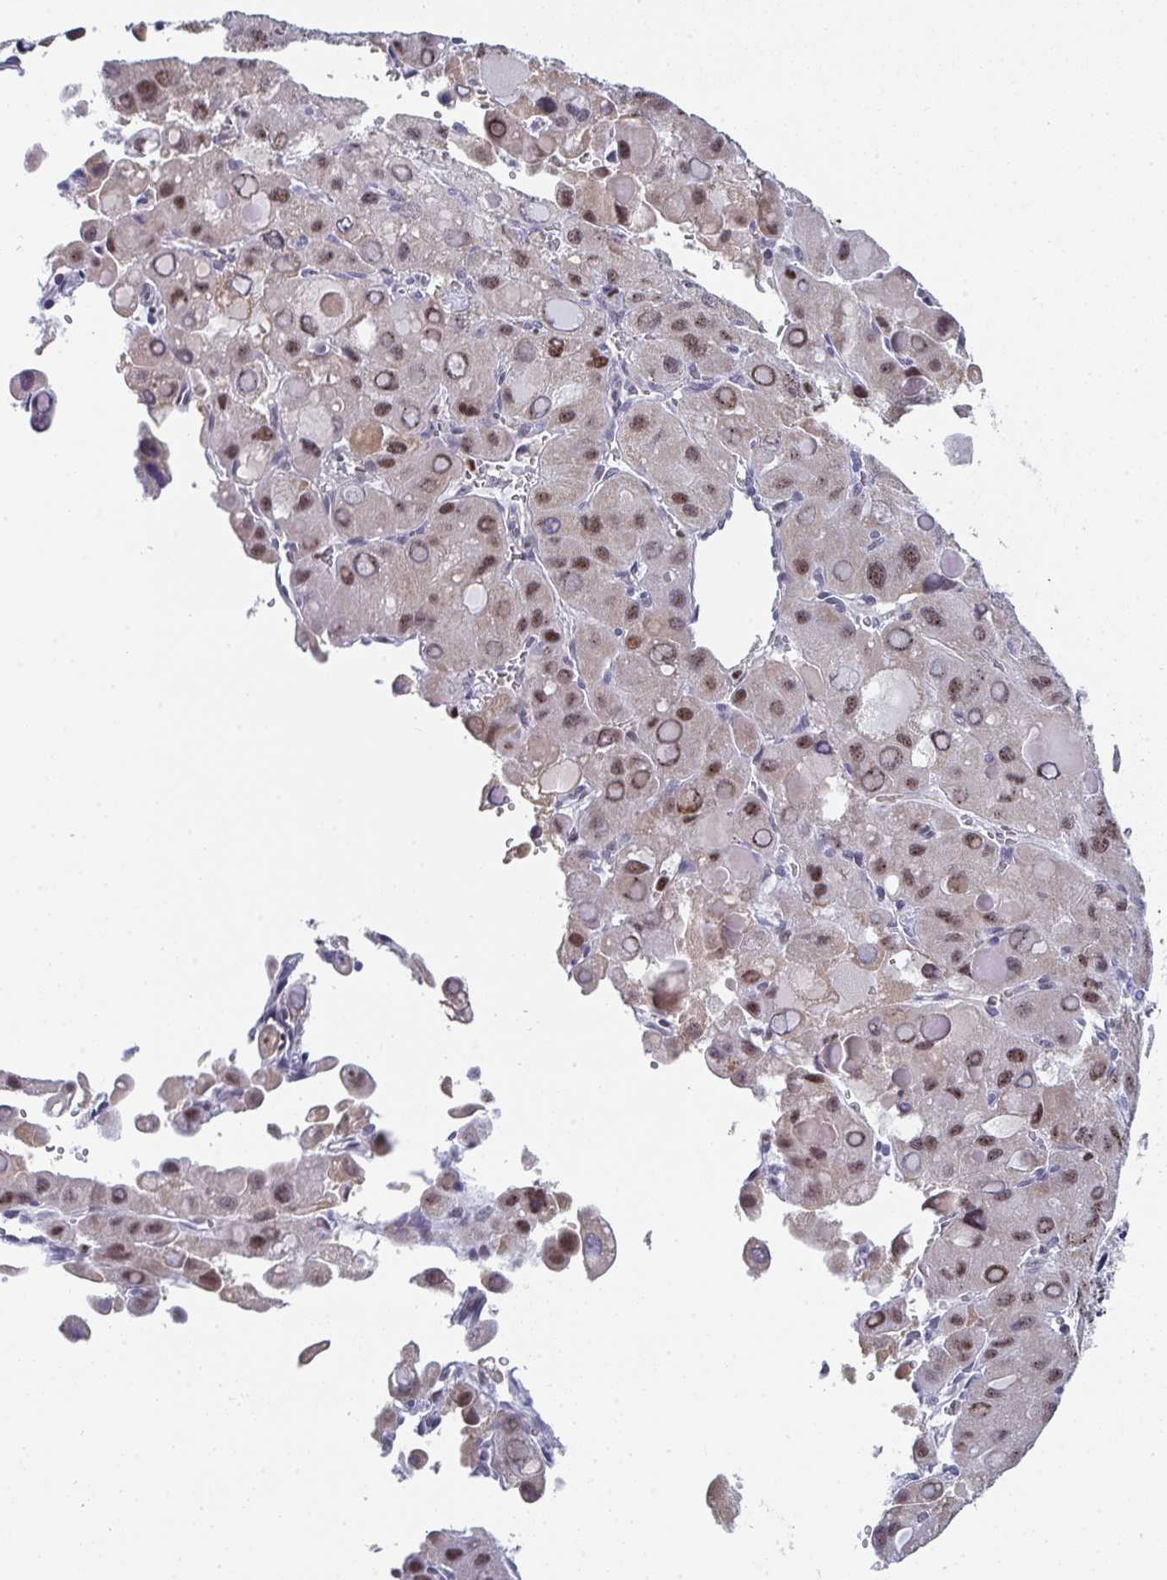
{"staining": {"intensity": "moderate", "quantity": ">75%", "location": "nuclear"}, "tissue": "liver cancer", "cell_type": "Tumor cells", "image_type": "cancer", "snomed": [{"axis": "morphology", "description": "Carcinoma, Hepatocellular, NOS"}, {"axis": "topography", "description": "Liver"}], "caption": "Immunohistochemistry (IHC) of human hepatocellular carcinoma (liver) reveals medium levels of moderate nuclear staining in approximately >75% of tumor cells.", "gene": "JDP2", "patient": {"sex": "male", "age": 27}}